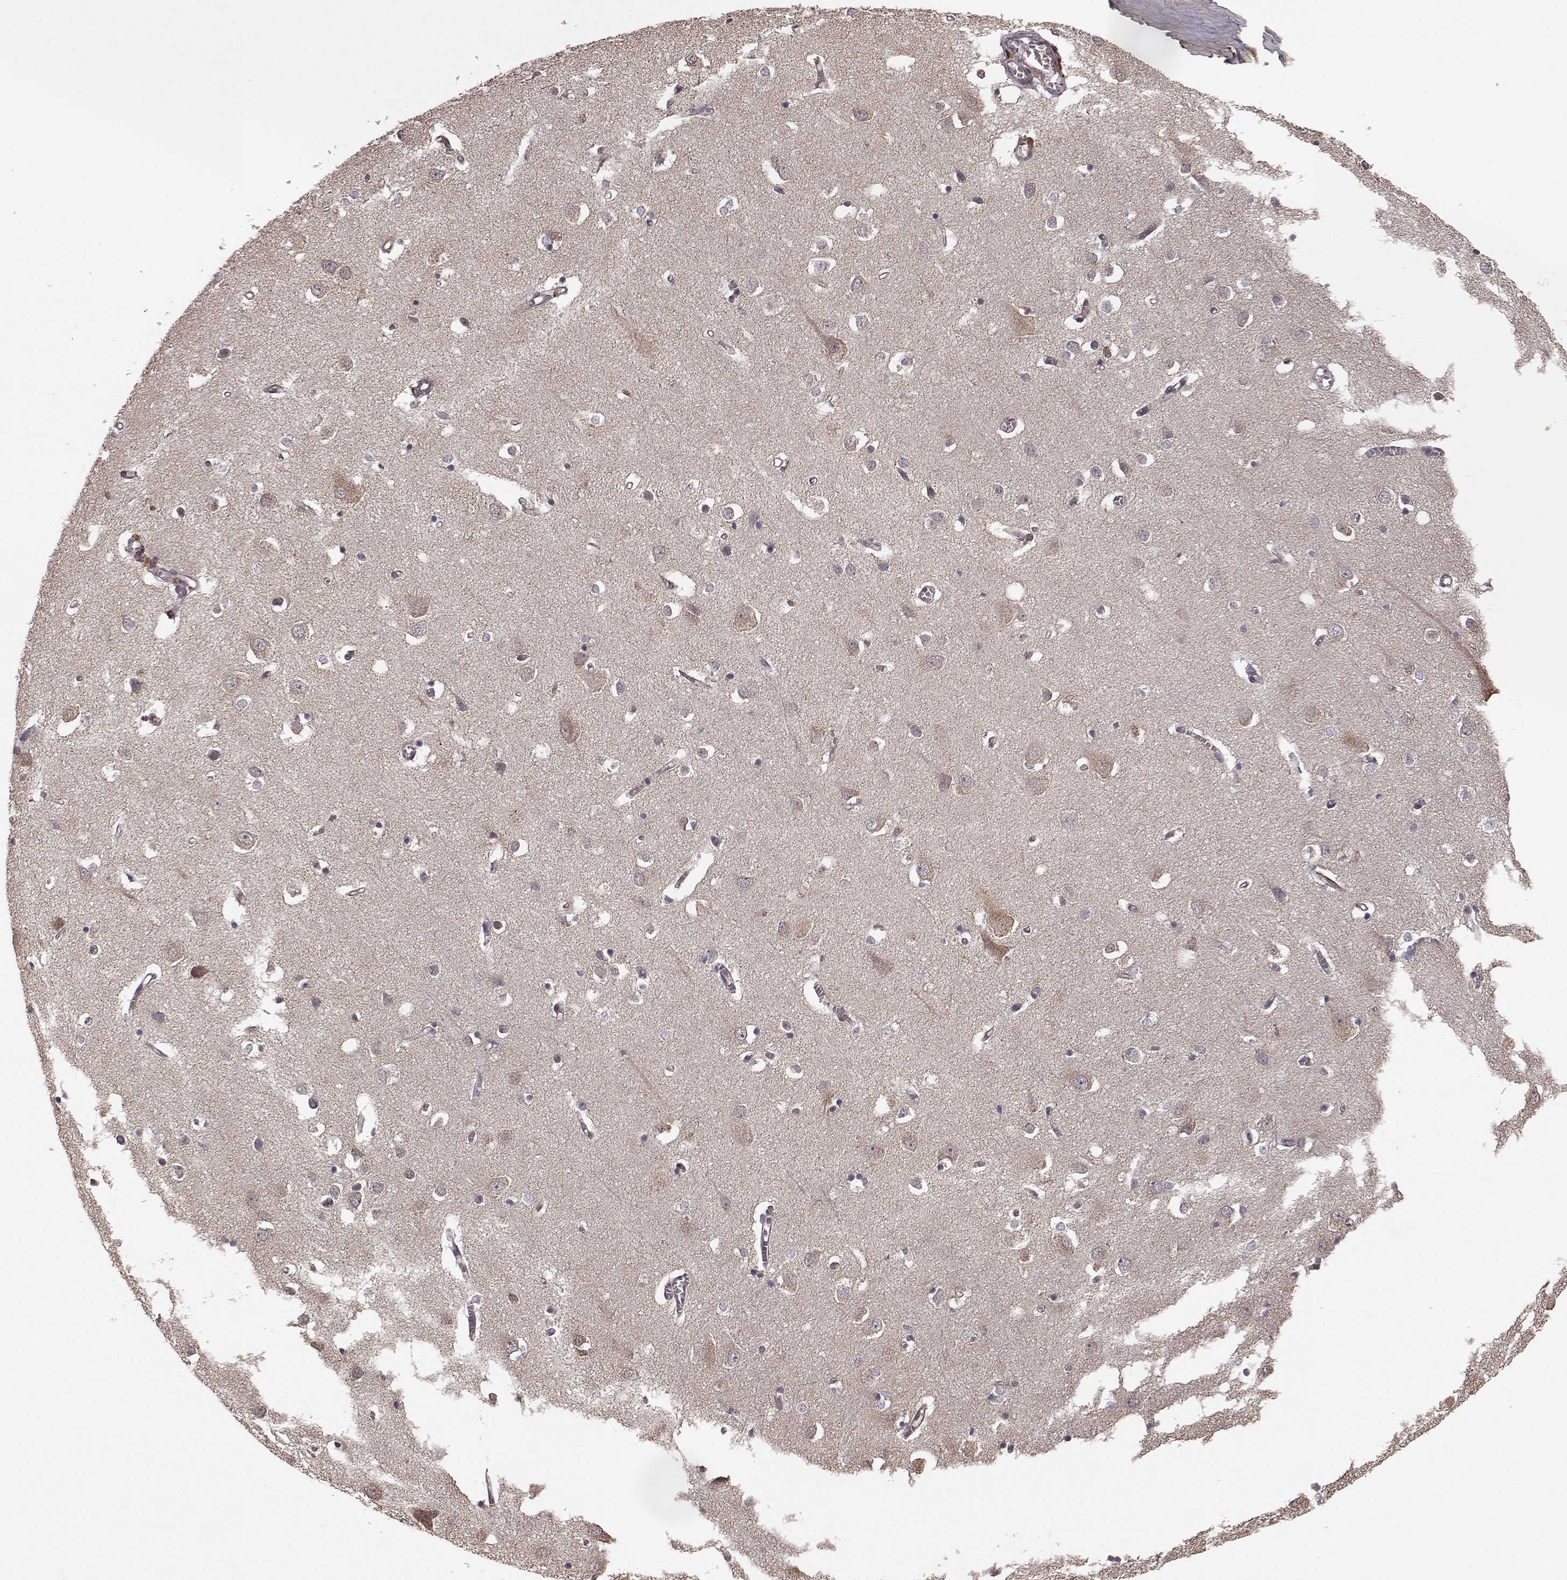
{"staining": {"intensity": "negative", "quantity": "none", "location": "none"}, "tissue": "cerebral cortex", "cell_type": "Endothelial cells", "image_type": "normal", "snomed": [{"axis": "morphology", "description": "Normal tissue, NOS"}, {"axis": "topography", "description": "Cerebral cortex"}], "caption": "This is a photomicrograph of immunohistochemistry (IHC) staining of unremarkable cerebral cortex, which shows no expression in endothelial cells.", "gene": "BACH2", "patient": {"sex": "male", "age": 70}}